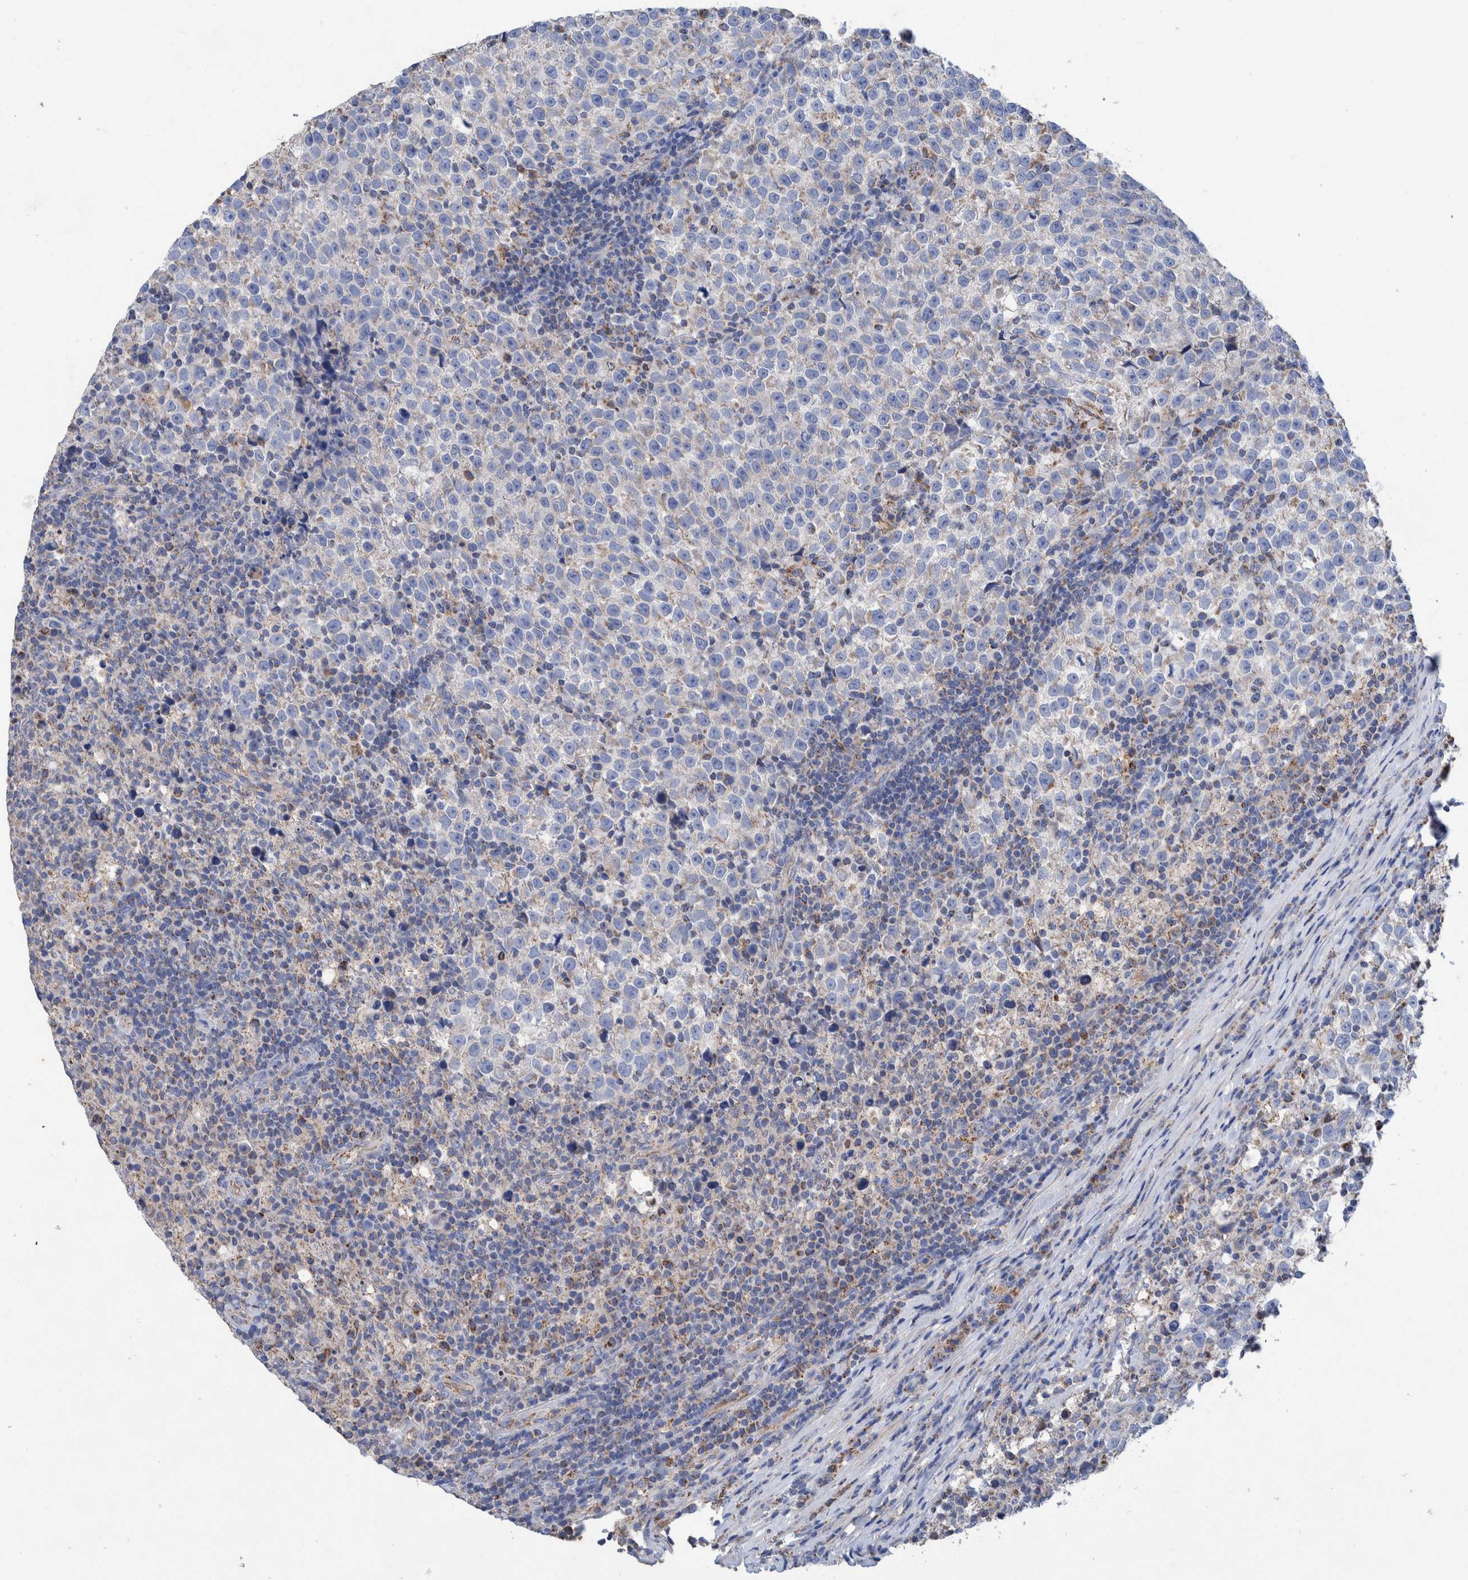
{"staining": {"intensity": "negative", "quantity": "none", "location": "none"}, "tissue": "testis cancer", "cell_type": "Tumor cells", "image_type": "cancer", "snomed": [{"axis": "morphology", "description": "Normal tissue, NOS"}, {"axis": "morphology", "description": "Seminoma, NOS"}, {"axis": "topography", "description": "Testis"}], "caption": "Tumor cells show no significant protein staining in seminoma (testis).", "gene": "DECR1", "patient": {"sex": "male", "age": 43}}